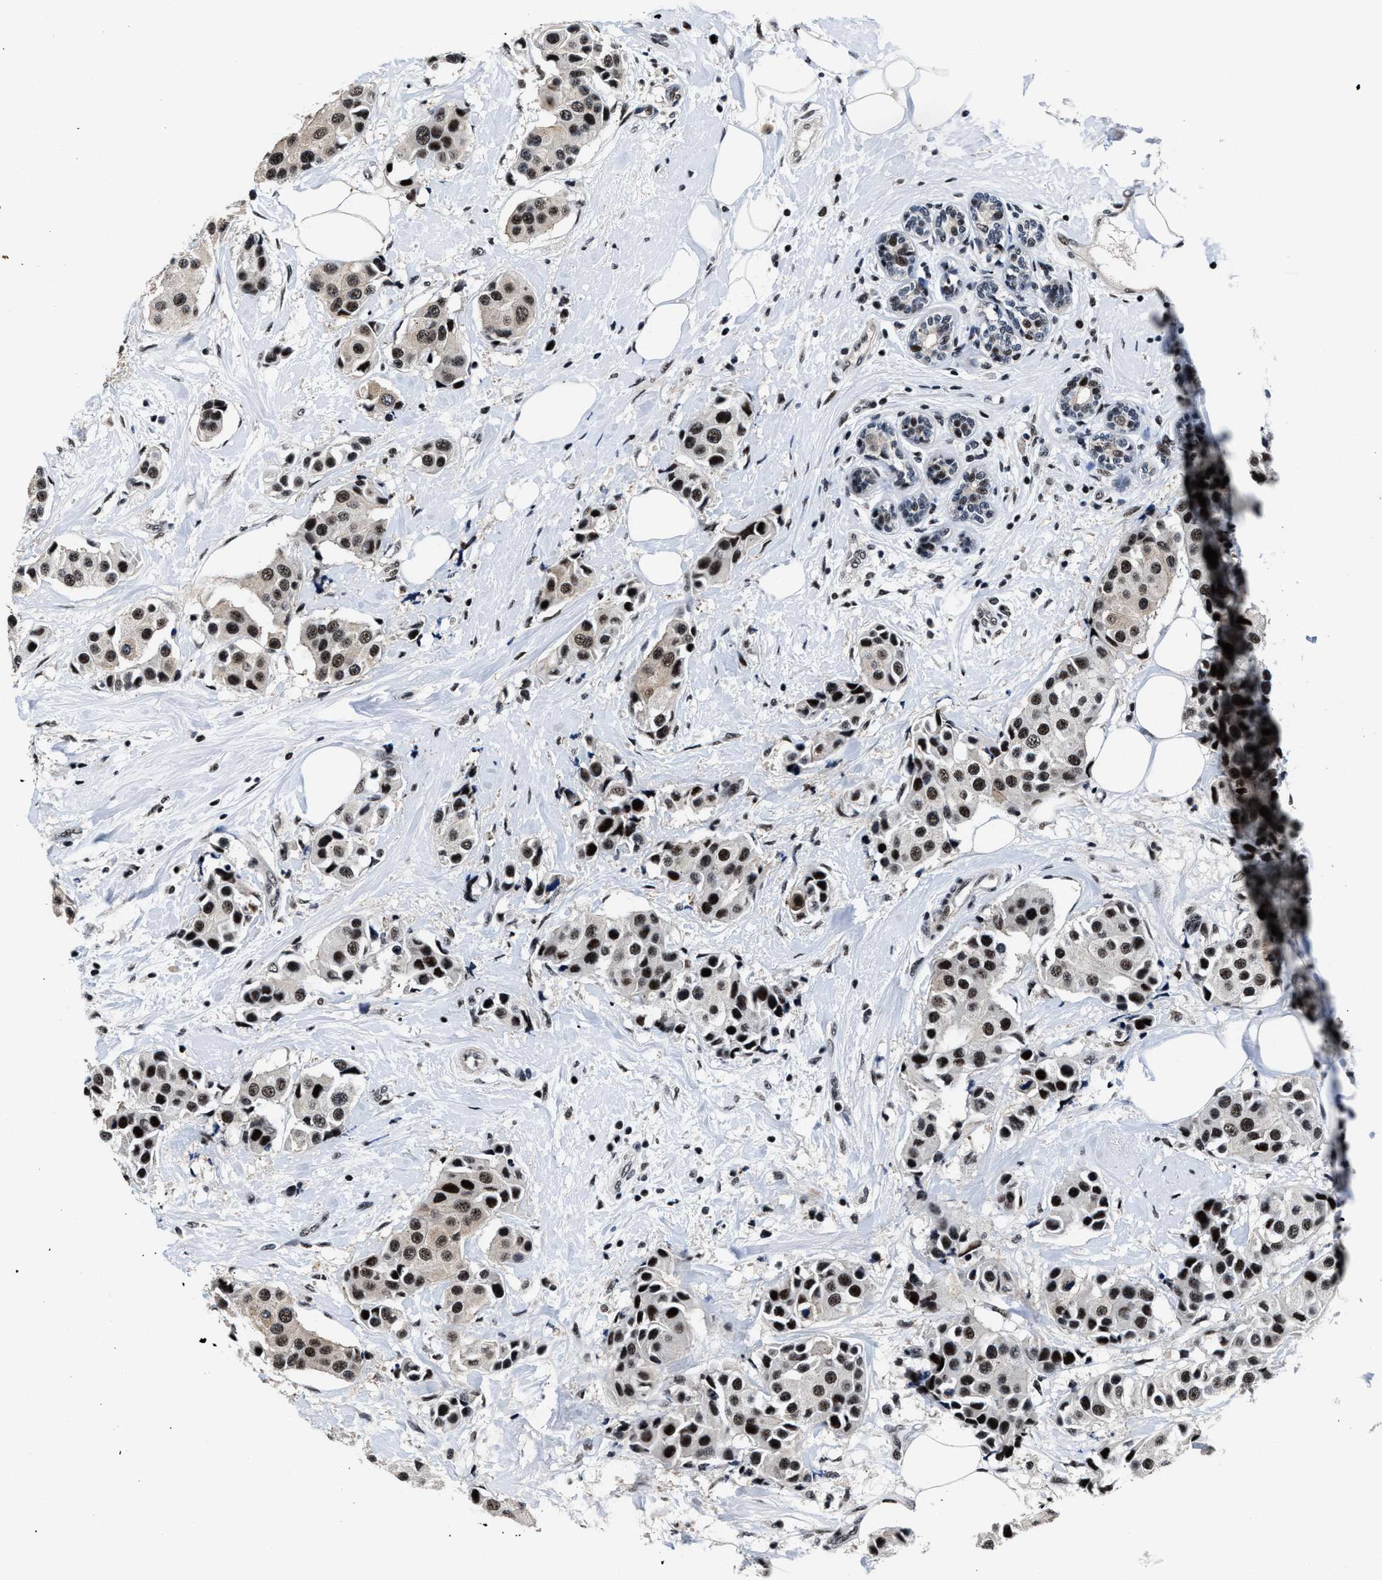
{"staining": {"intensity": "moderate", "quantity": ">75%", "location": "nuclear"}, "tissue": "breast cancer", "cell_type": "Tumor cells", "image_type": "cancer", "snomed": [{"axis": "morphology", "description": "Normal tissue, NOS"}, {"axis": "morphology", "description": "Duct carcinoma"}, {"axis": "topography", "description": "Breast"}], "caption": "Protein positivity by IHC reveals moderate nuclear expression in approximately >75% of tumor cells in intraductal carcinoma (breast).", "gene": "ZNF233", "patient": {"sex": "female", "age": 39}}